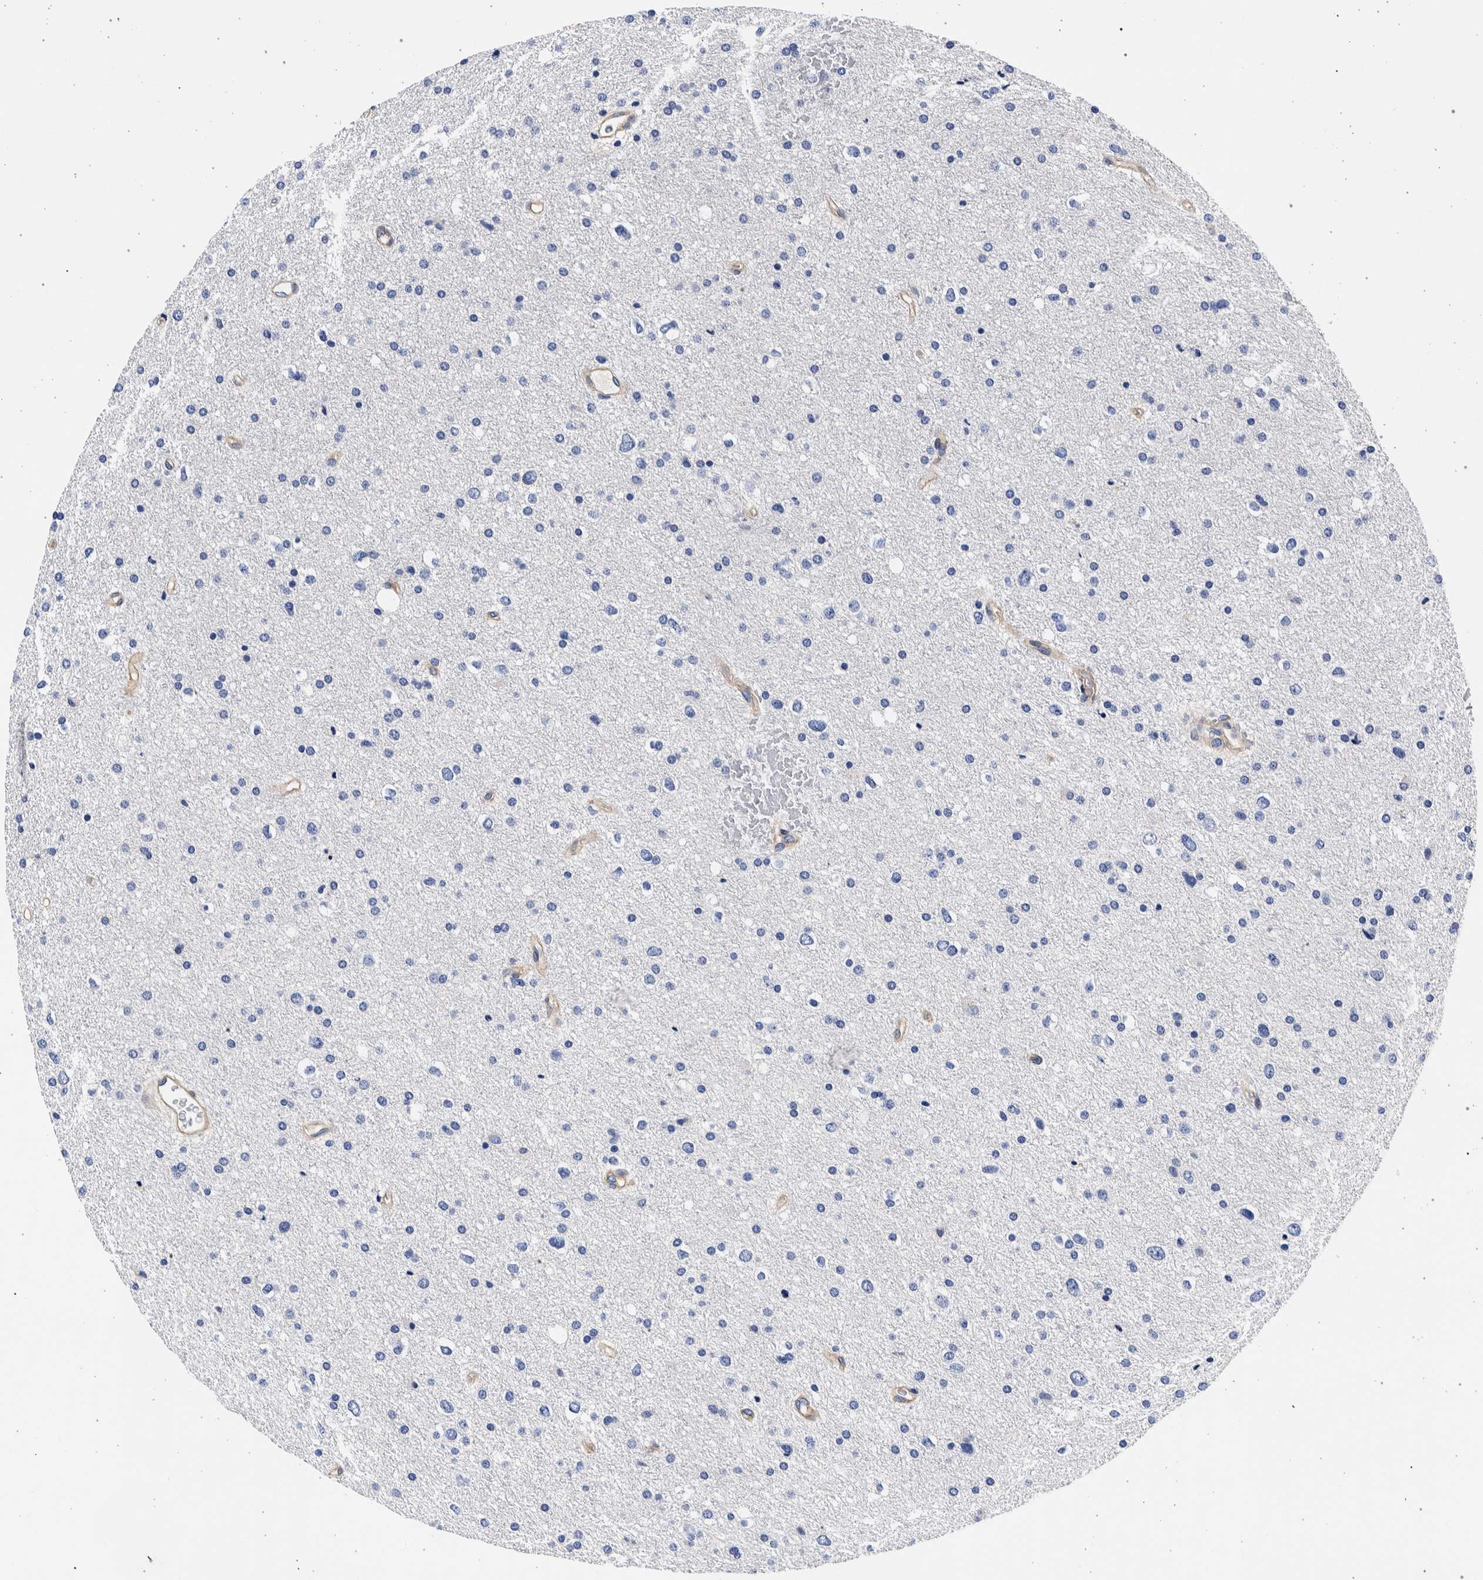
{"staining": {"intensity": "negative", "quantity": "none", "location": "none"}, "tissue": "glioma", "cell_type": "Tumor cells", "image_type": "cancer", "snomed": [{"axis": "morphology", "description": "Glioma, malignant, Low grade"}, {"axis": "topography", "description": "Brain"}], "caption": "Image shows no protein expression in tumor cells of malignant glioma (low-grade) tissue.", "gene": "NIBAN2", "patient": {"sex": "female", "age": 37}}